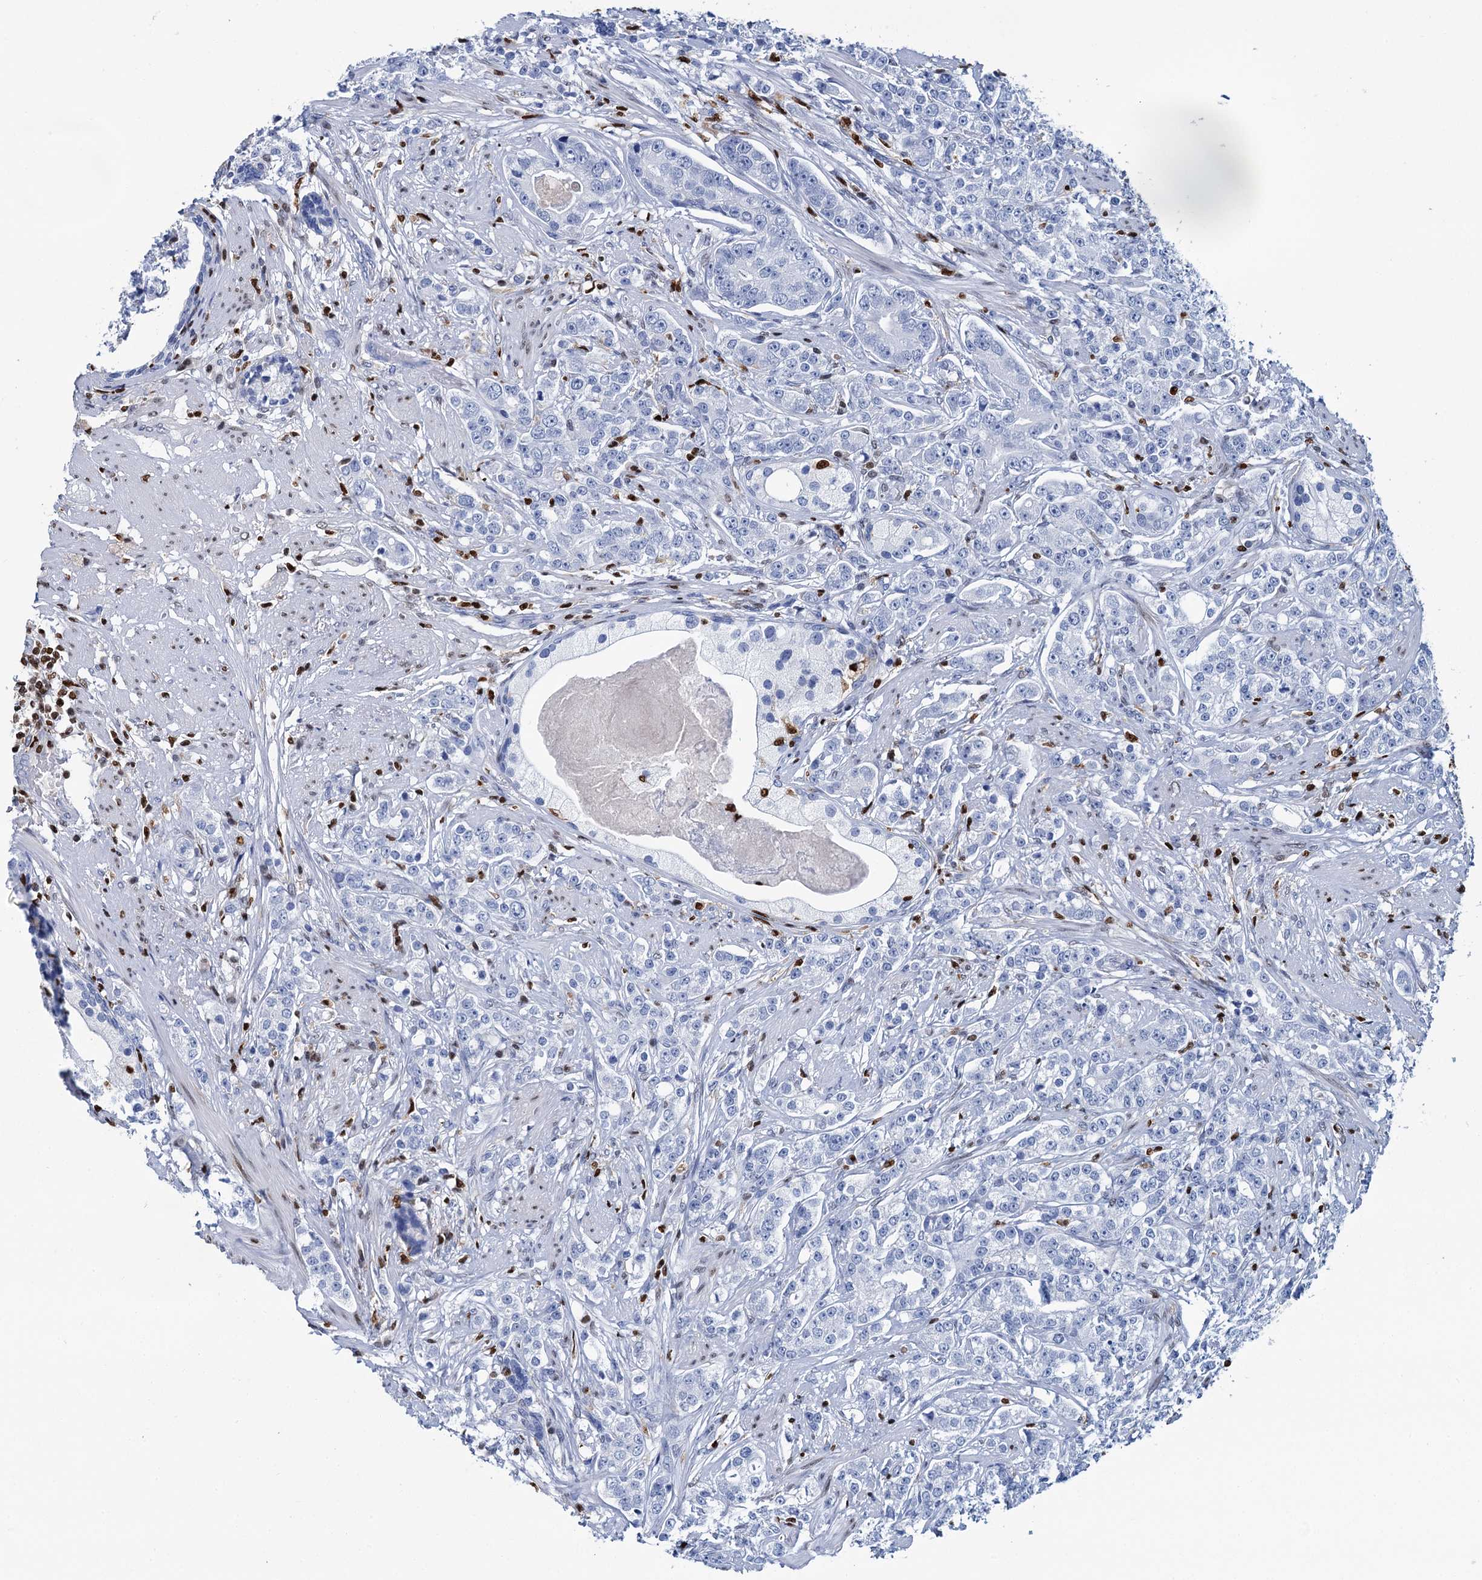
{"staining": {"intensity": "negative", "quantity": "none", "location": "none"}, "tissue": "prostate cancer", "cell_type": "Tumor cells", "image_type": "cancer", "snomed": [{"axis": "morphology", "description": "Adenocarcinoma, High grade"}, {"axis": "topography", "description": "Prostate"}], "caption": "This is an immunohistochemistry histopathology image of prostate cancer (adenocarcinoma (high-grade)). There is no positivity in tumor cells.", "gene": "CELF2", "patient": {"sex": "male", "age": 69}}